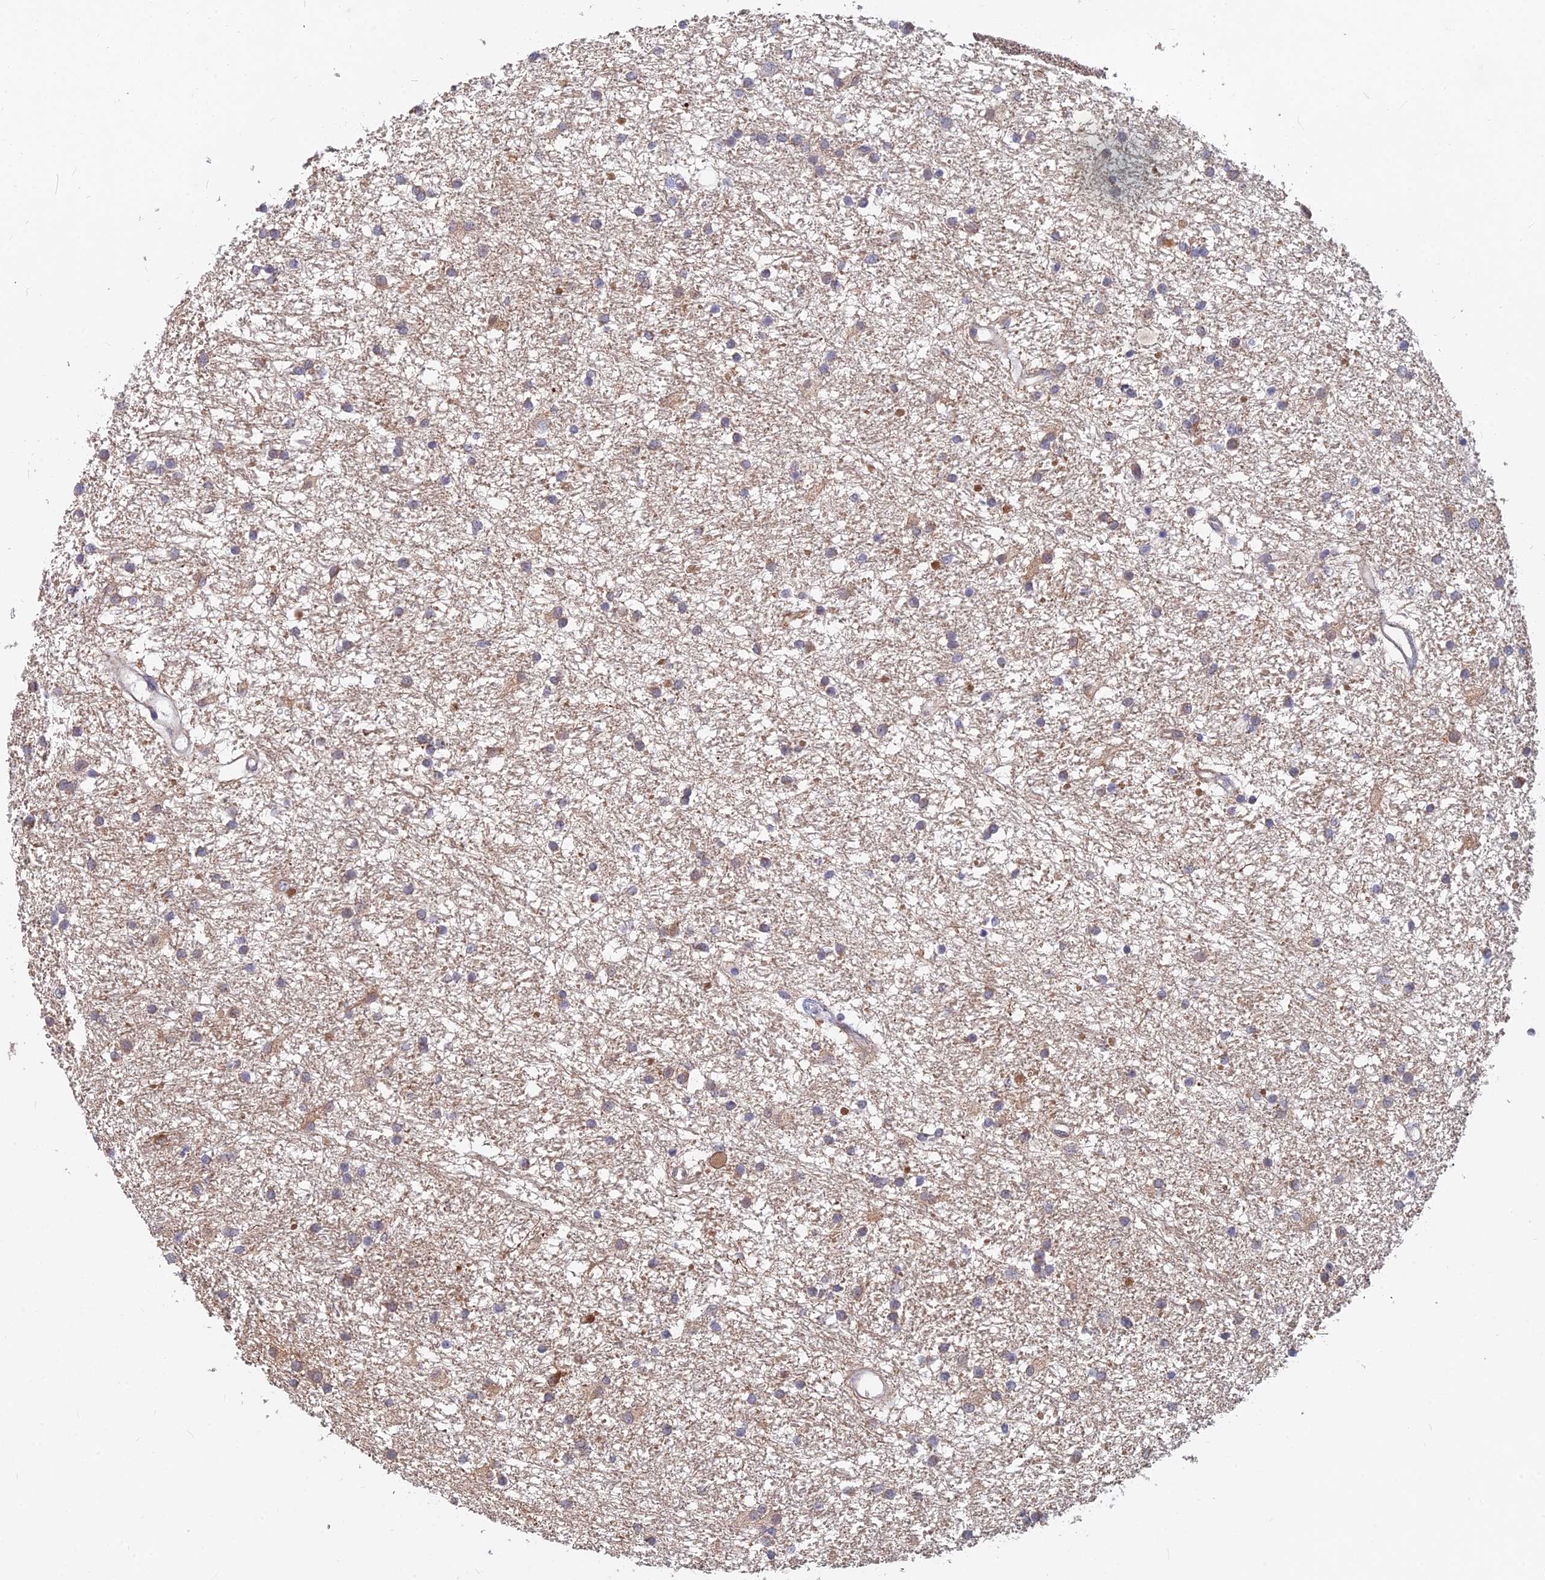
{"staining": {"intensity": "weak", "quantity": "<25%", "location": "cytoplasmic/membranous"}, "tissue": "glioma", "cell_type": "Tumor cells", "image_type": "cancer", "snomed": [{"axis": "morphology", "description": "Glioma, malignant, High grade"}, {"axis": "topography", "description": "Brain"}], "caption": "A histopathology image of glioma stained for a protein demonstrates no brown staining in tumor cells.", "gene": "B3GALT4", "patient": {"sex": "male", "age": 77}}